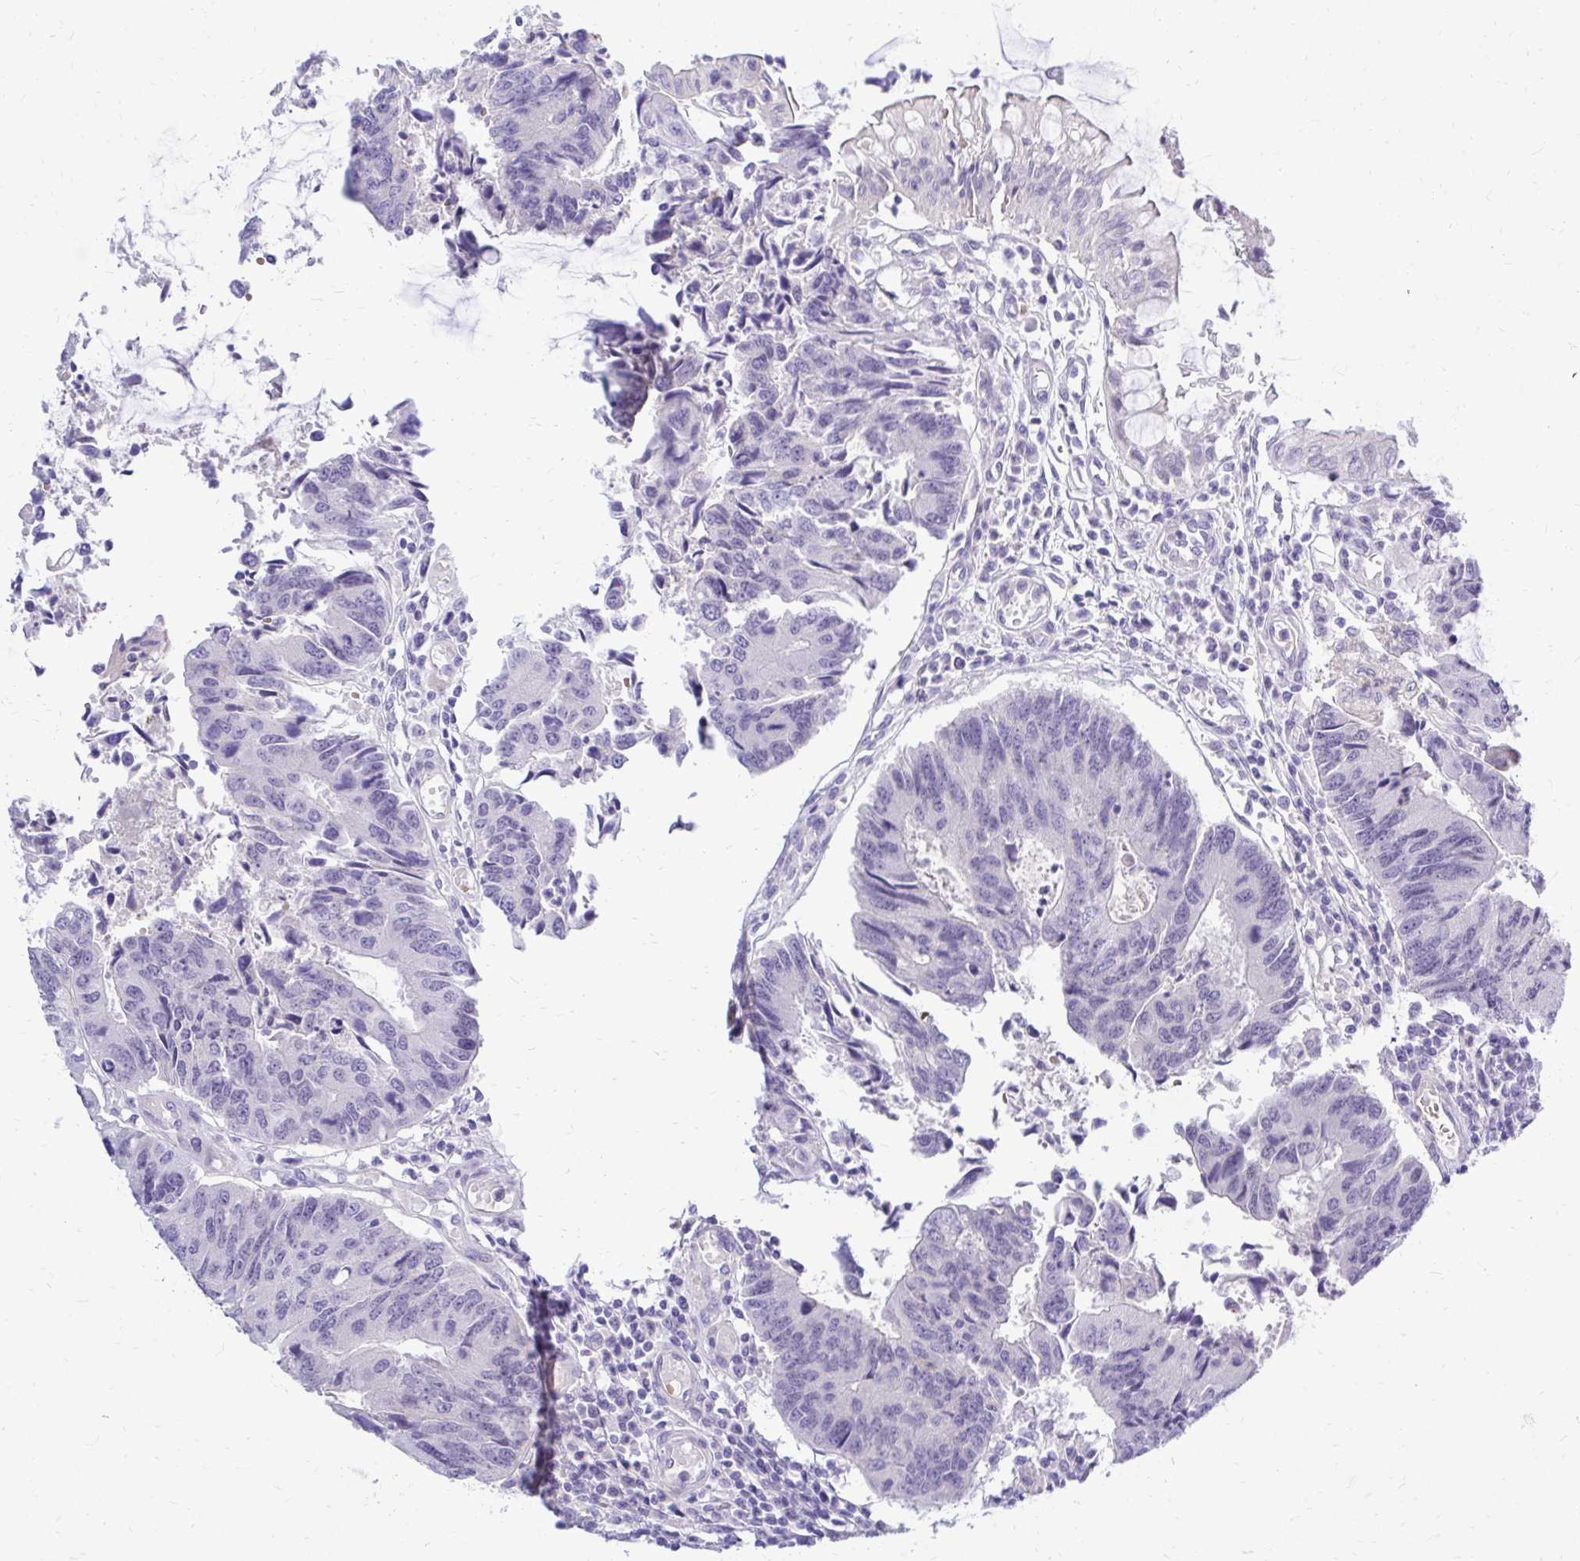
{"staining": {"intensity": "negative", "quantity": "none", "location": "none"}, "tissue": "colorectal cancer", "cell_type": "Tumor cells", "image_type": "cancer", "snomed": [{"axis": "morphology", "description": "Adenocarcinoma, NOS"}, {"axis": "topography", "description": "Colon"}], "caption": "Photomicrograph shows no significant protein staining in tumor cells of colorectal cancer.", "gene": "ZSWIM9", "patient": {"sex": "female", "age": 67}}